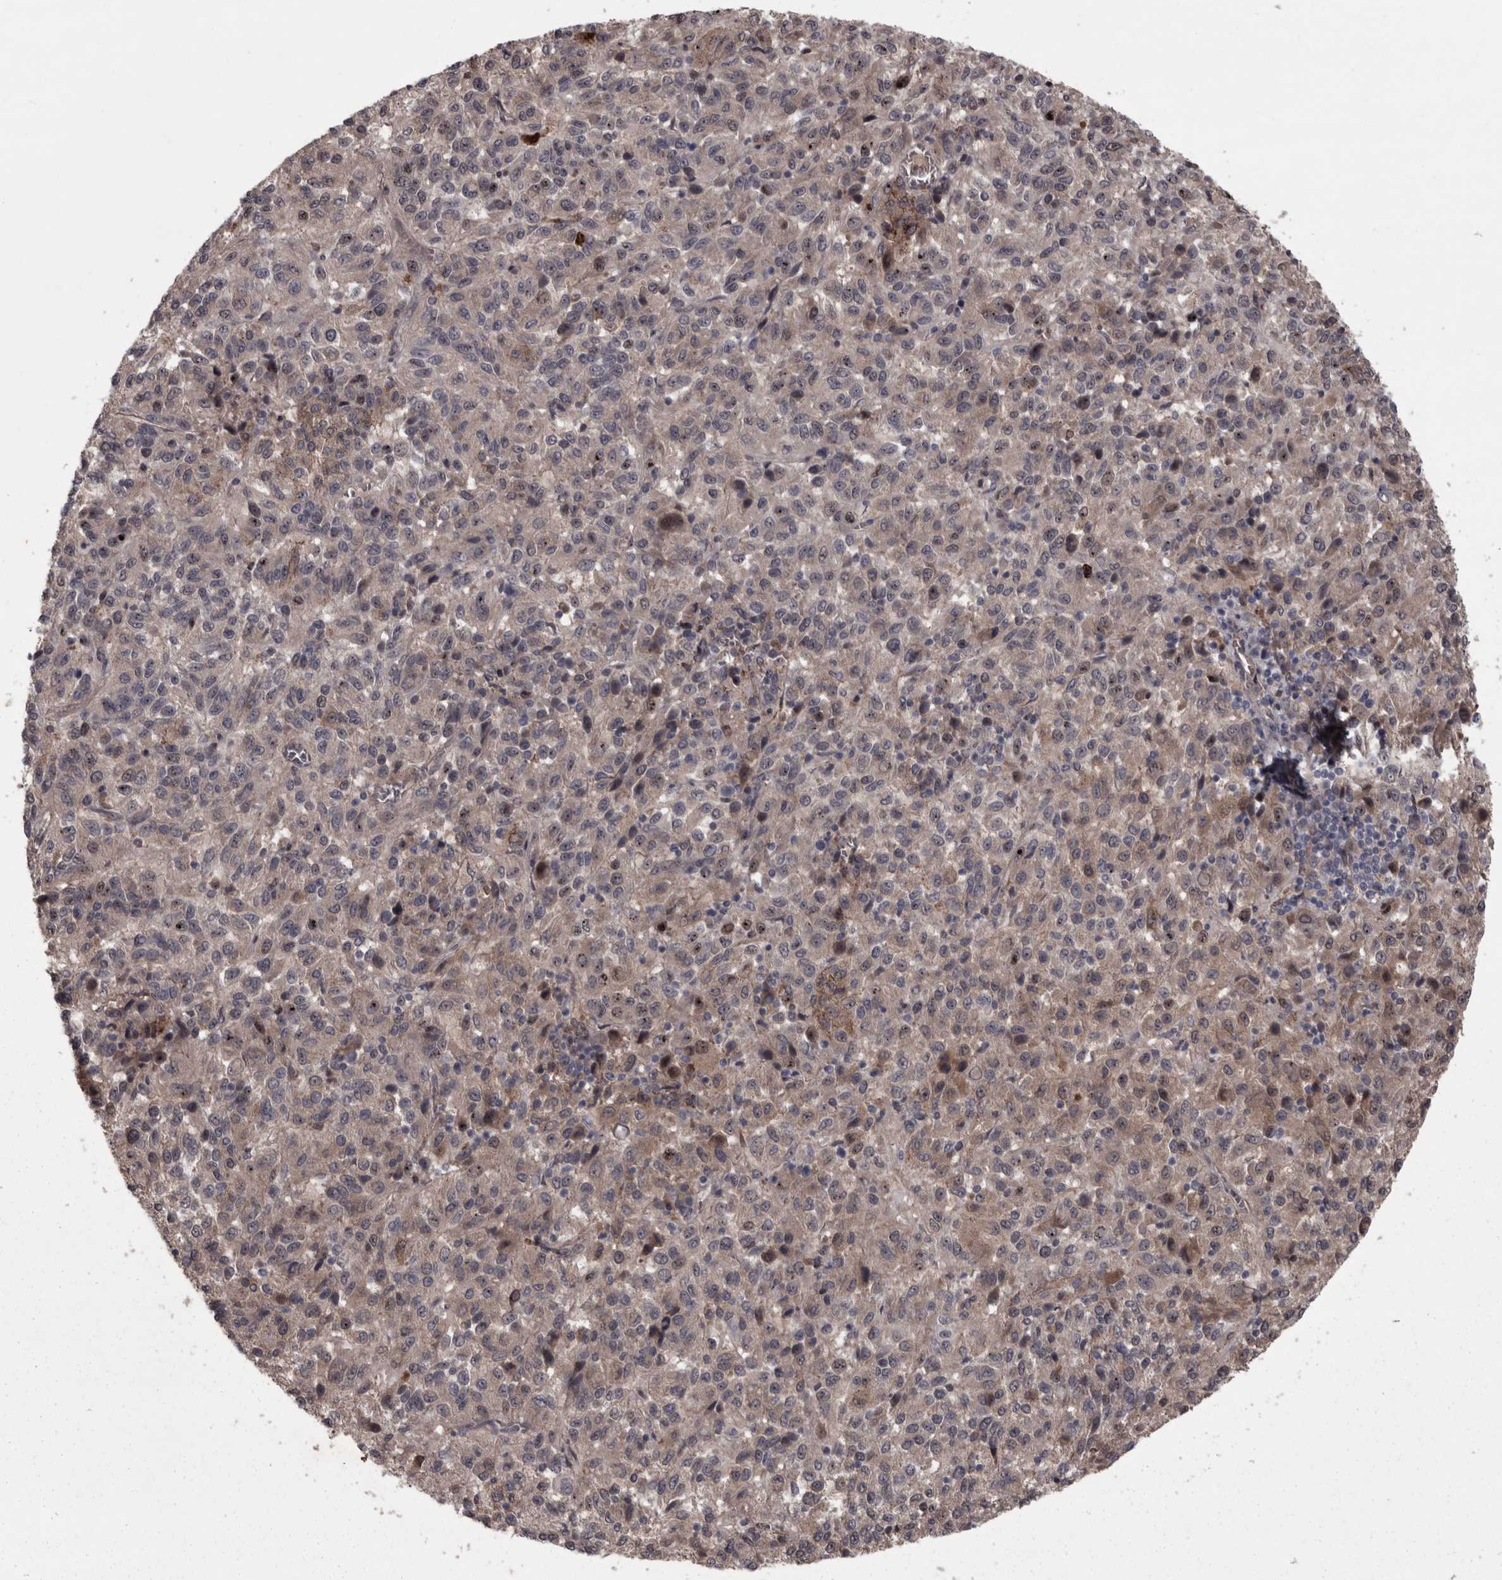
{"staining": {"intensity": "weak", "quantity": "25%-75%", "location": "cytoplasmic/membranous"}, "tissue": "melanoma", "cell_type": "Tumor cells", "image_type": "cancer", "snomed": [{"axis": "morphology", "description": "Malignant melanoma, Metastatic site"}, {"axis": "topography", "description": "Lung"}], "caption": "Melanoma stained with a protein marker demonstrates weak staining in tumor cells.", "gene": "PCDH17", "patient": {"sex": "male", "age": 64}}